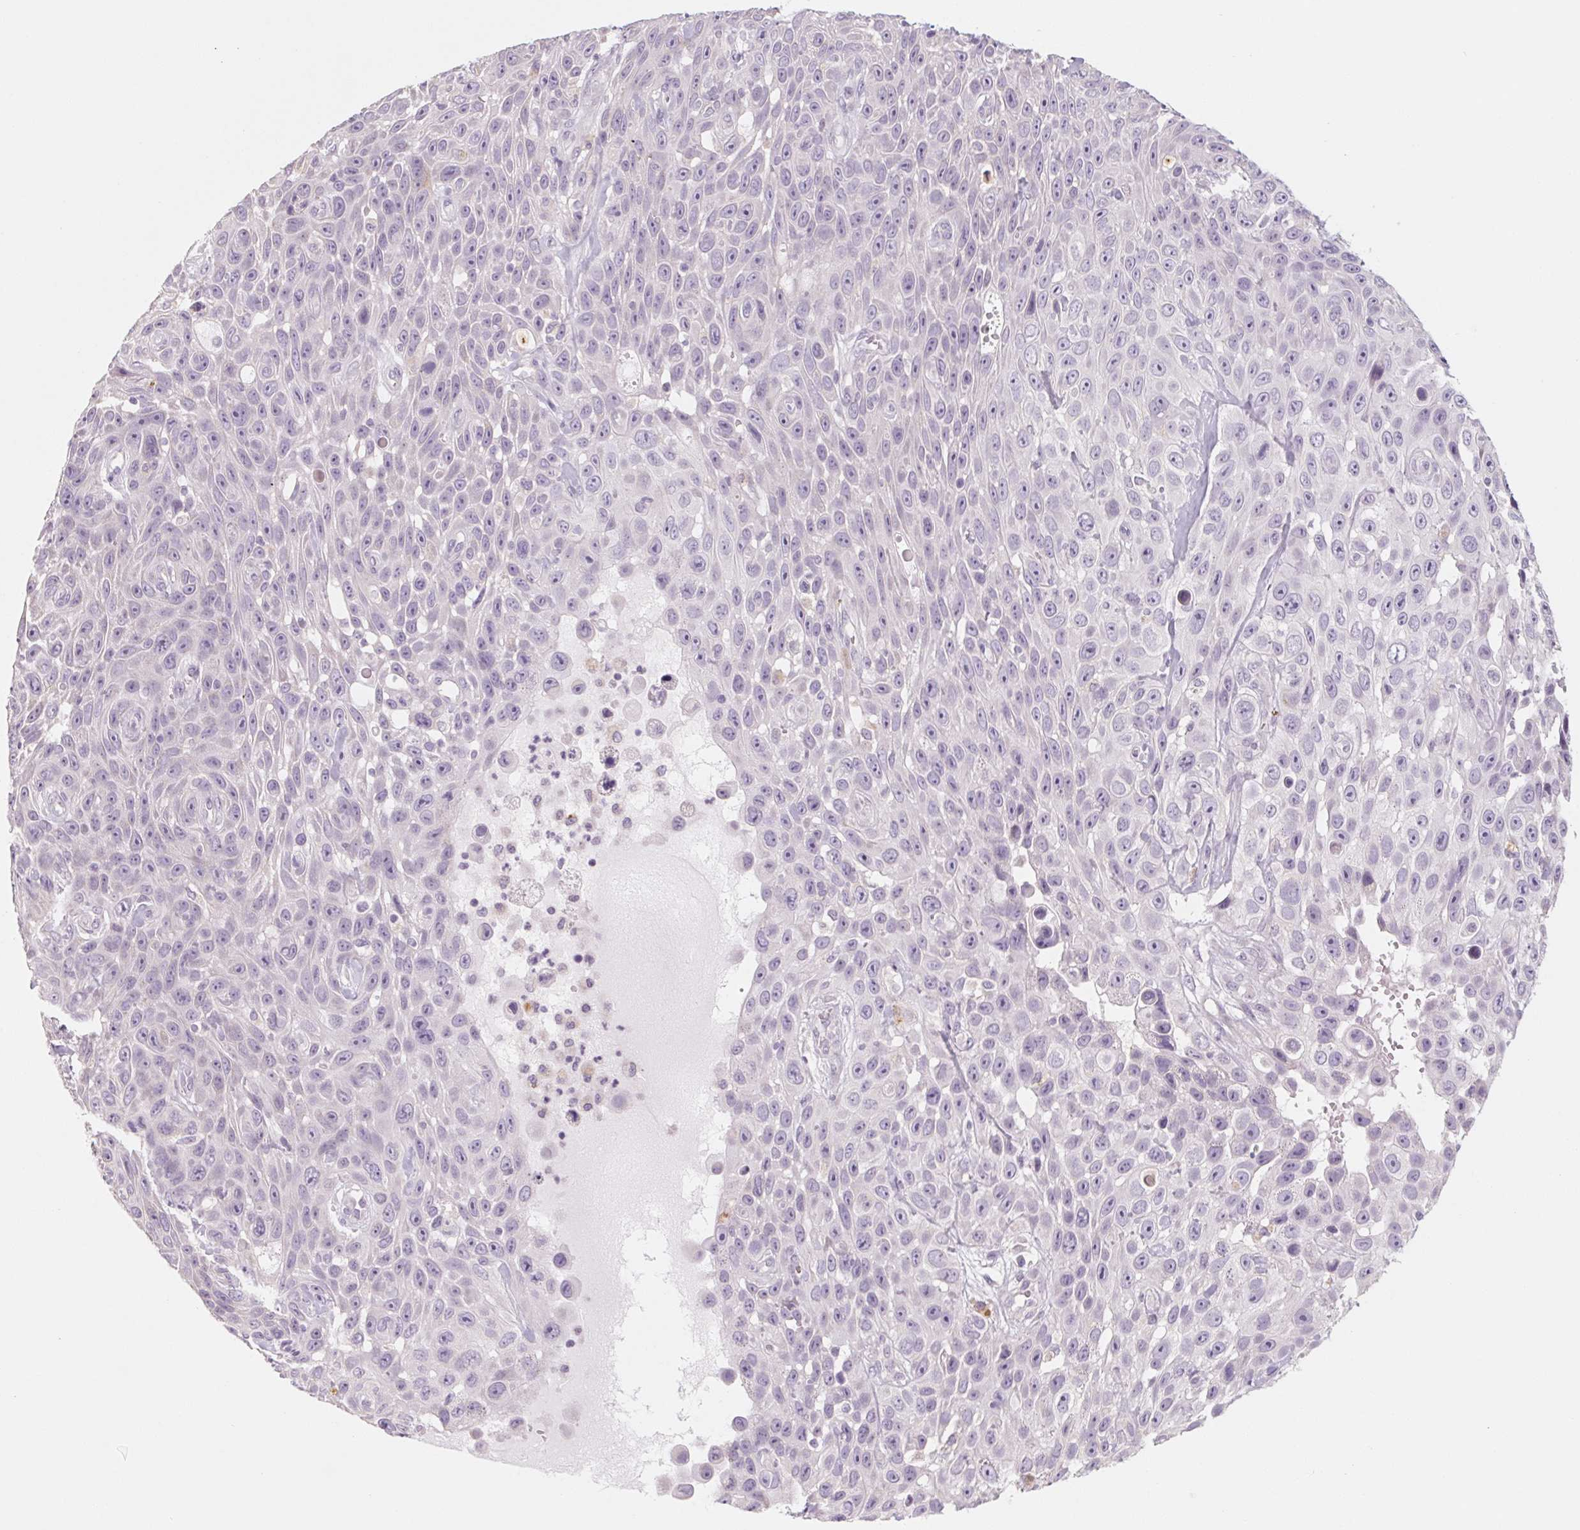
{"staining": {"intensity": "negative", "quantity": "none", "location": "none"}, "tissue": "skin cancer", "cell_type": "Tumor cells", "image_type": "cancer", "snomed": [{"axis": "morphology", "description": "Squamous cell carcinoma, NOS"}, {"axis": "topography", "description": "Skin"}], "caption": "Immunohistochemistry (IHC) of skin cancer (squamous cell carcinoma) demonstrates no expression in tumor cells.", "gene": "POU1F1", "patient": {"sex": "male", "age": 82}}